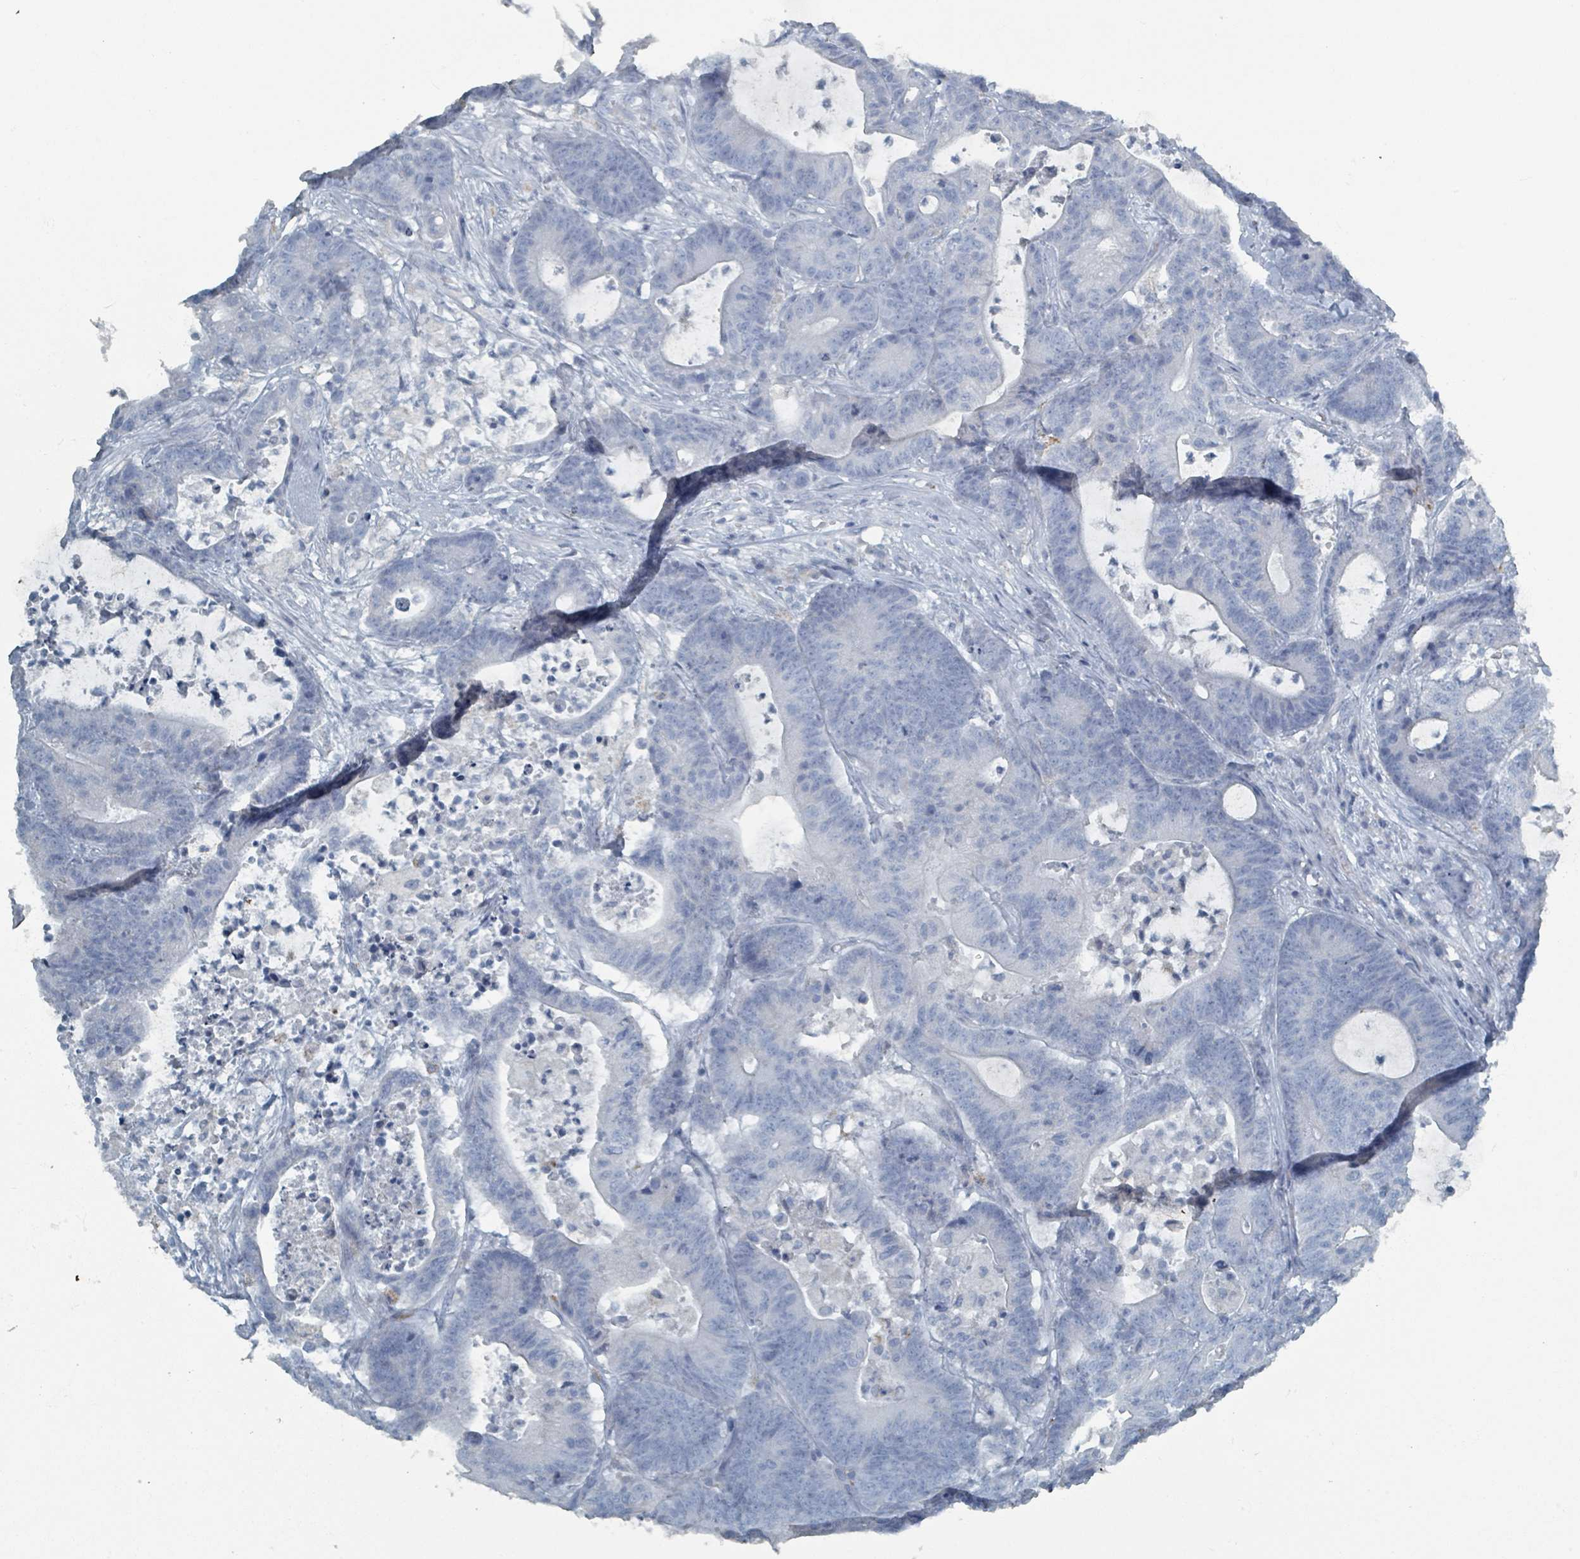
{"staining": {"intensity": "negative", "quantity": "none", "location": "none"}, "tissue": "colorectal cancer", "cell_type": "Tumor cells", "image_type": "cancer", "snomed": [{"axis": "morphology", "description": "Adenocarcinoma, NOS"}, {"axis": "topography", "description": "Colon"}], "caption": "Colorectal adenocarcinoma was stained to show a protein in brown. There is no significant expression in tumor cells.", "gene": "GAMT", "patient": {"sex": "female", "age": 84}}